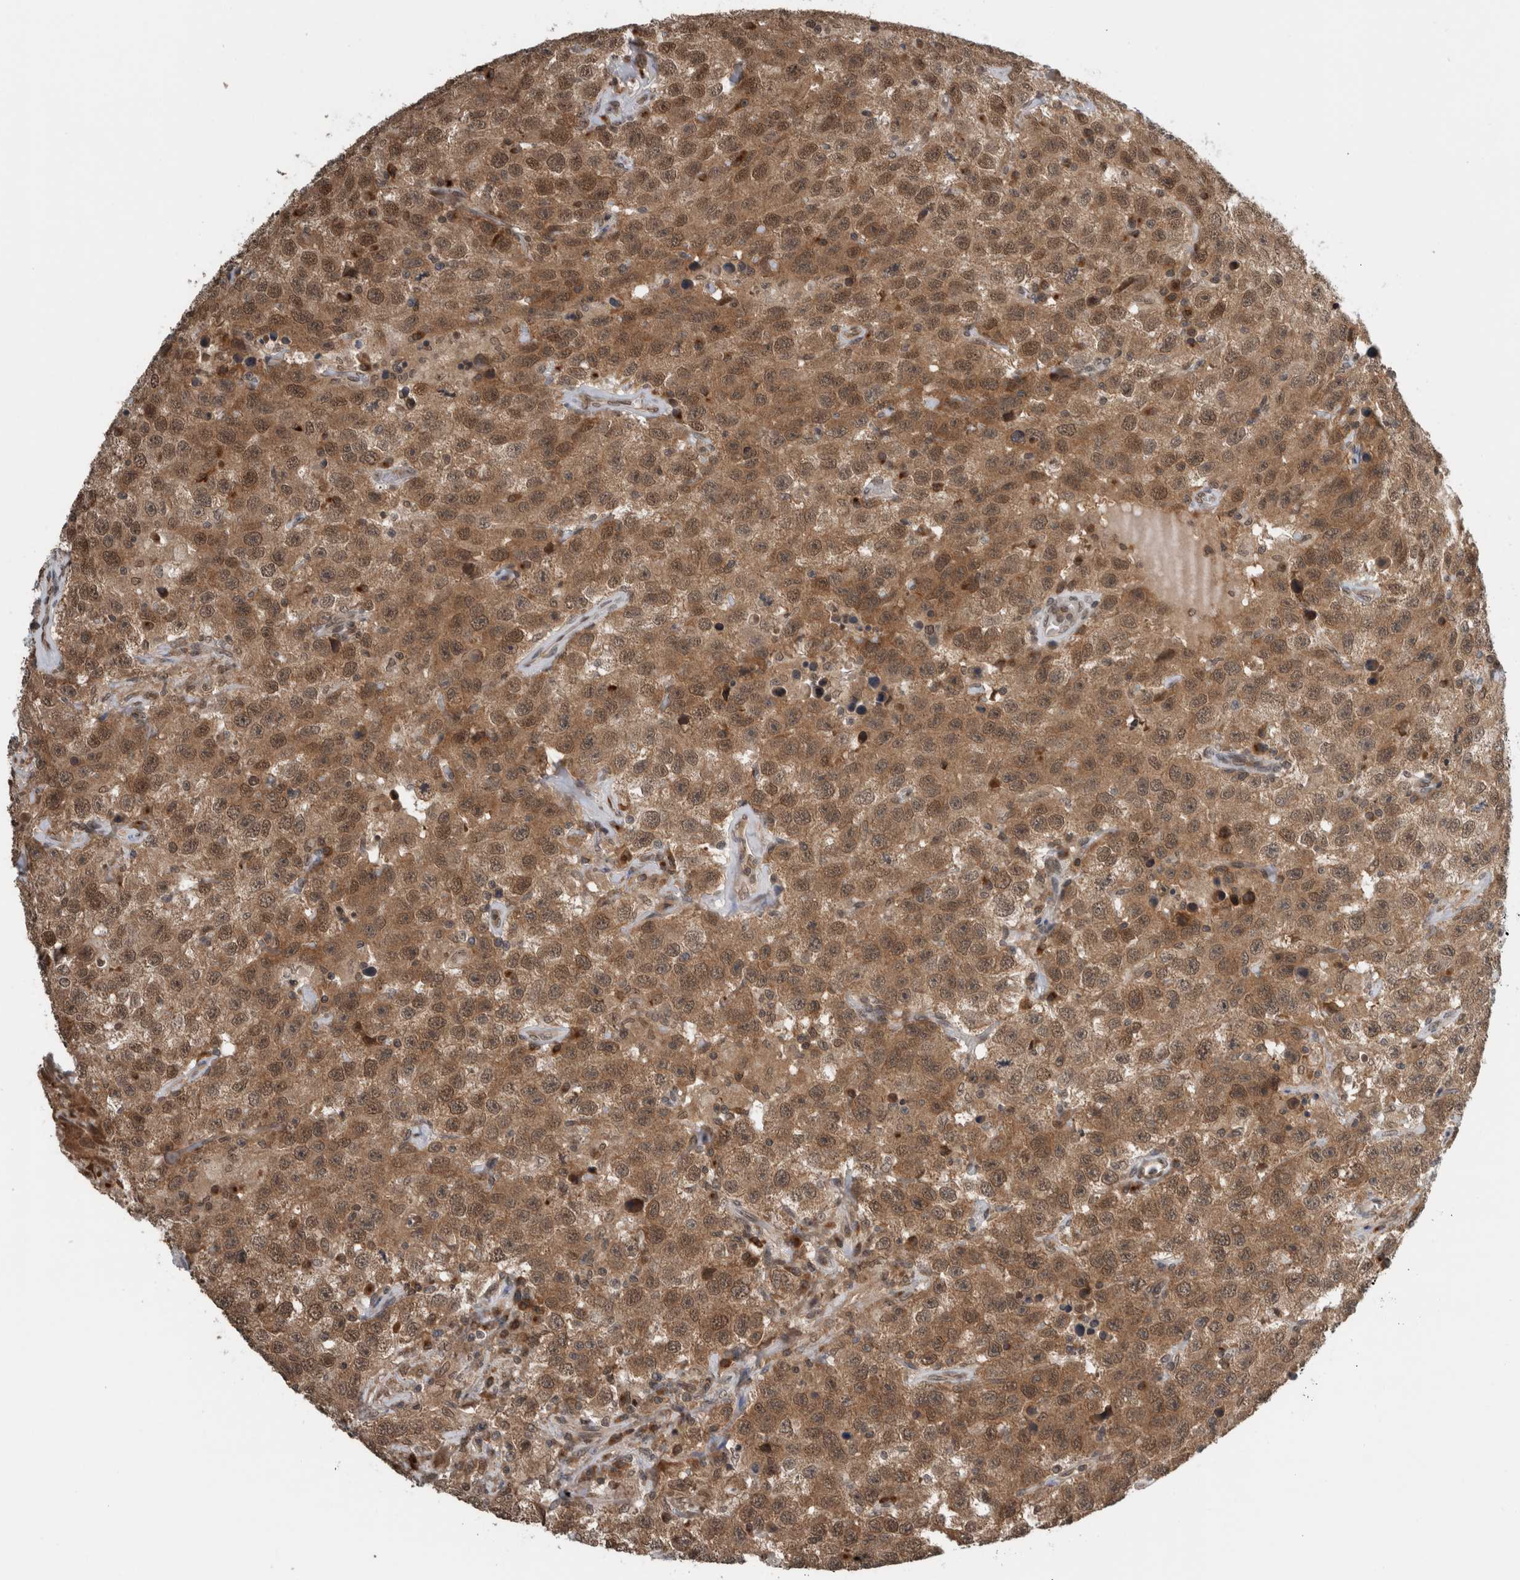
{"staining": {"intensity": "moderate", "quantity": ">75%", "location": "cytoplasmic/membranous,nuclear"}, "tissue": "testis cancer", "cell_type": "Tumor cells", "image_type": "cancer", "snomed": [{"axis": "morphology", "description": "Seminoma, NOS"}, {"axis": "topography", "description": "Testis"}], "caption": "Moderate cytoplasmic/membranous and nuclear positivity for a protein is seen in about >75% of tumor cells of testis cancer using immunohistochemistry (IHC).", "gene": "SPAG7", "patient": {"sex": "male", "age": 41}}